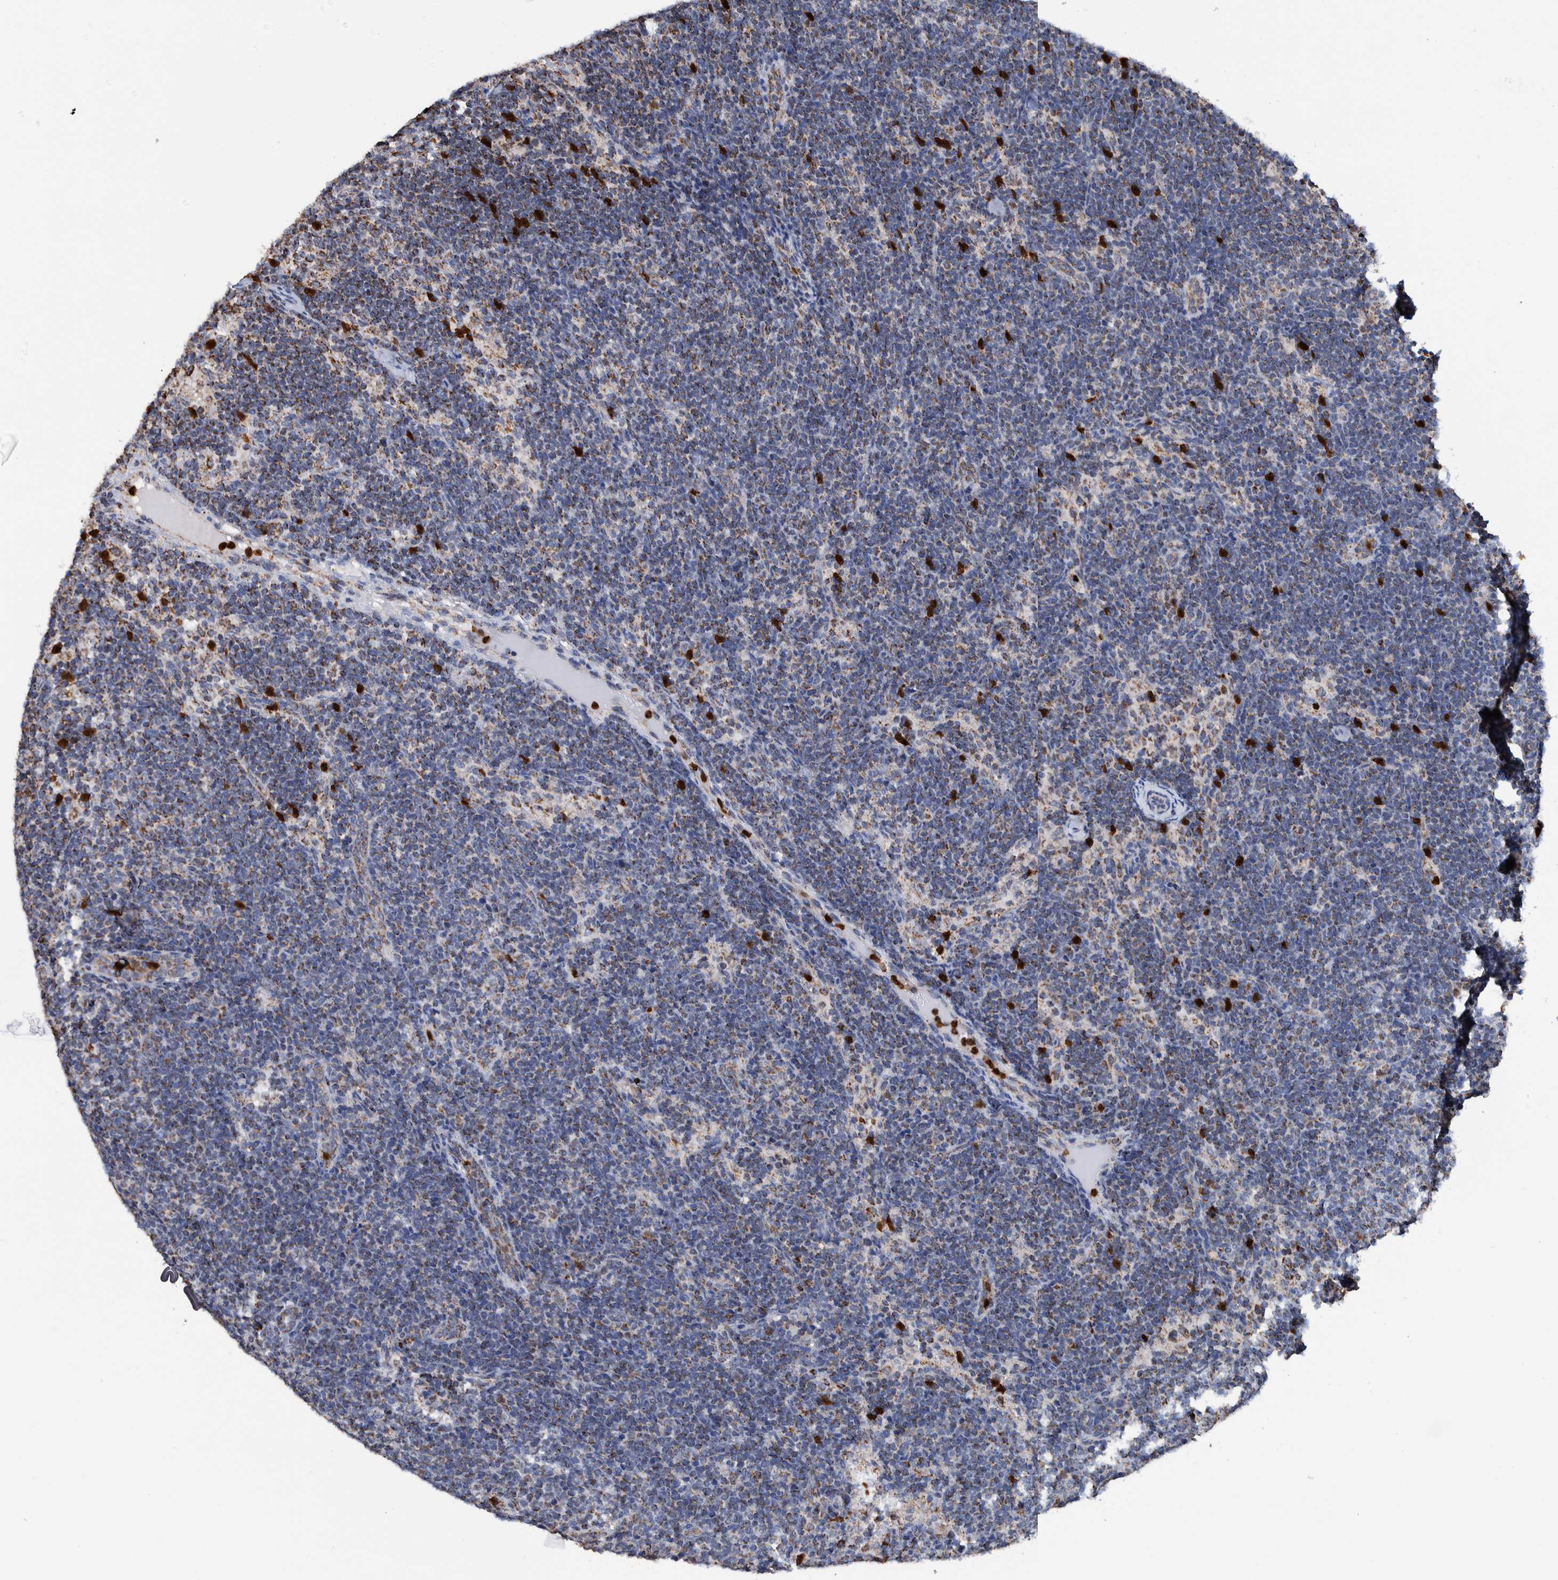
{"staining": {"intensity": "moderate", "quantity": "<25%", "location": "cytoplasmic/membranous"}, "tissue": "lymph node", "cell_type": "Germinal center cells", "image_type": "normal", "snomed": [{"axis": "morphology", "description": "Normal tissue, NOS"}, {"axis": "topography", "description": "Lymph node"}], "caption": "Immunohistochemistry photomicrograph of benign lymph node: human lymph node stained using immunohistochemistry exhibits low levels of moderate protein expression localized specifically in the cytoplasmic/membranous of germinal center cells, appearing as a cytoplasmic/membranous brown color.", "gene": "DECR1", "patient": {"sex": "female", "age": 22}}